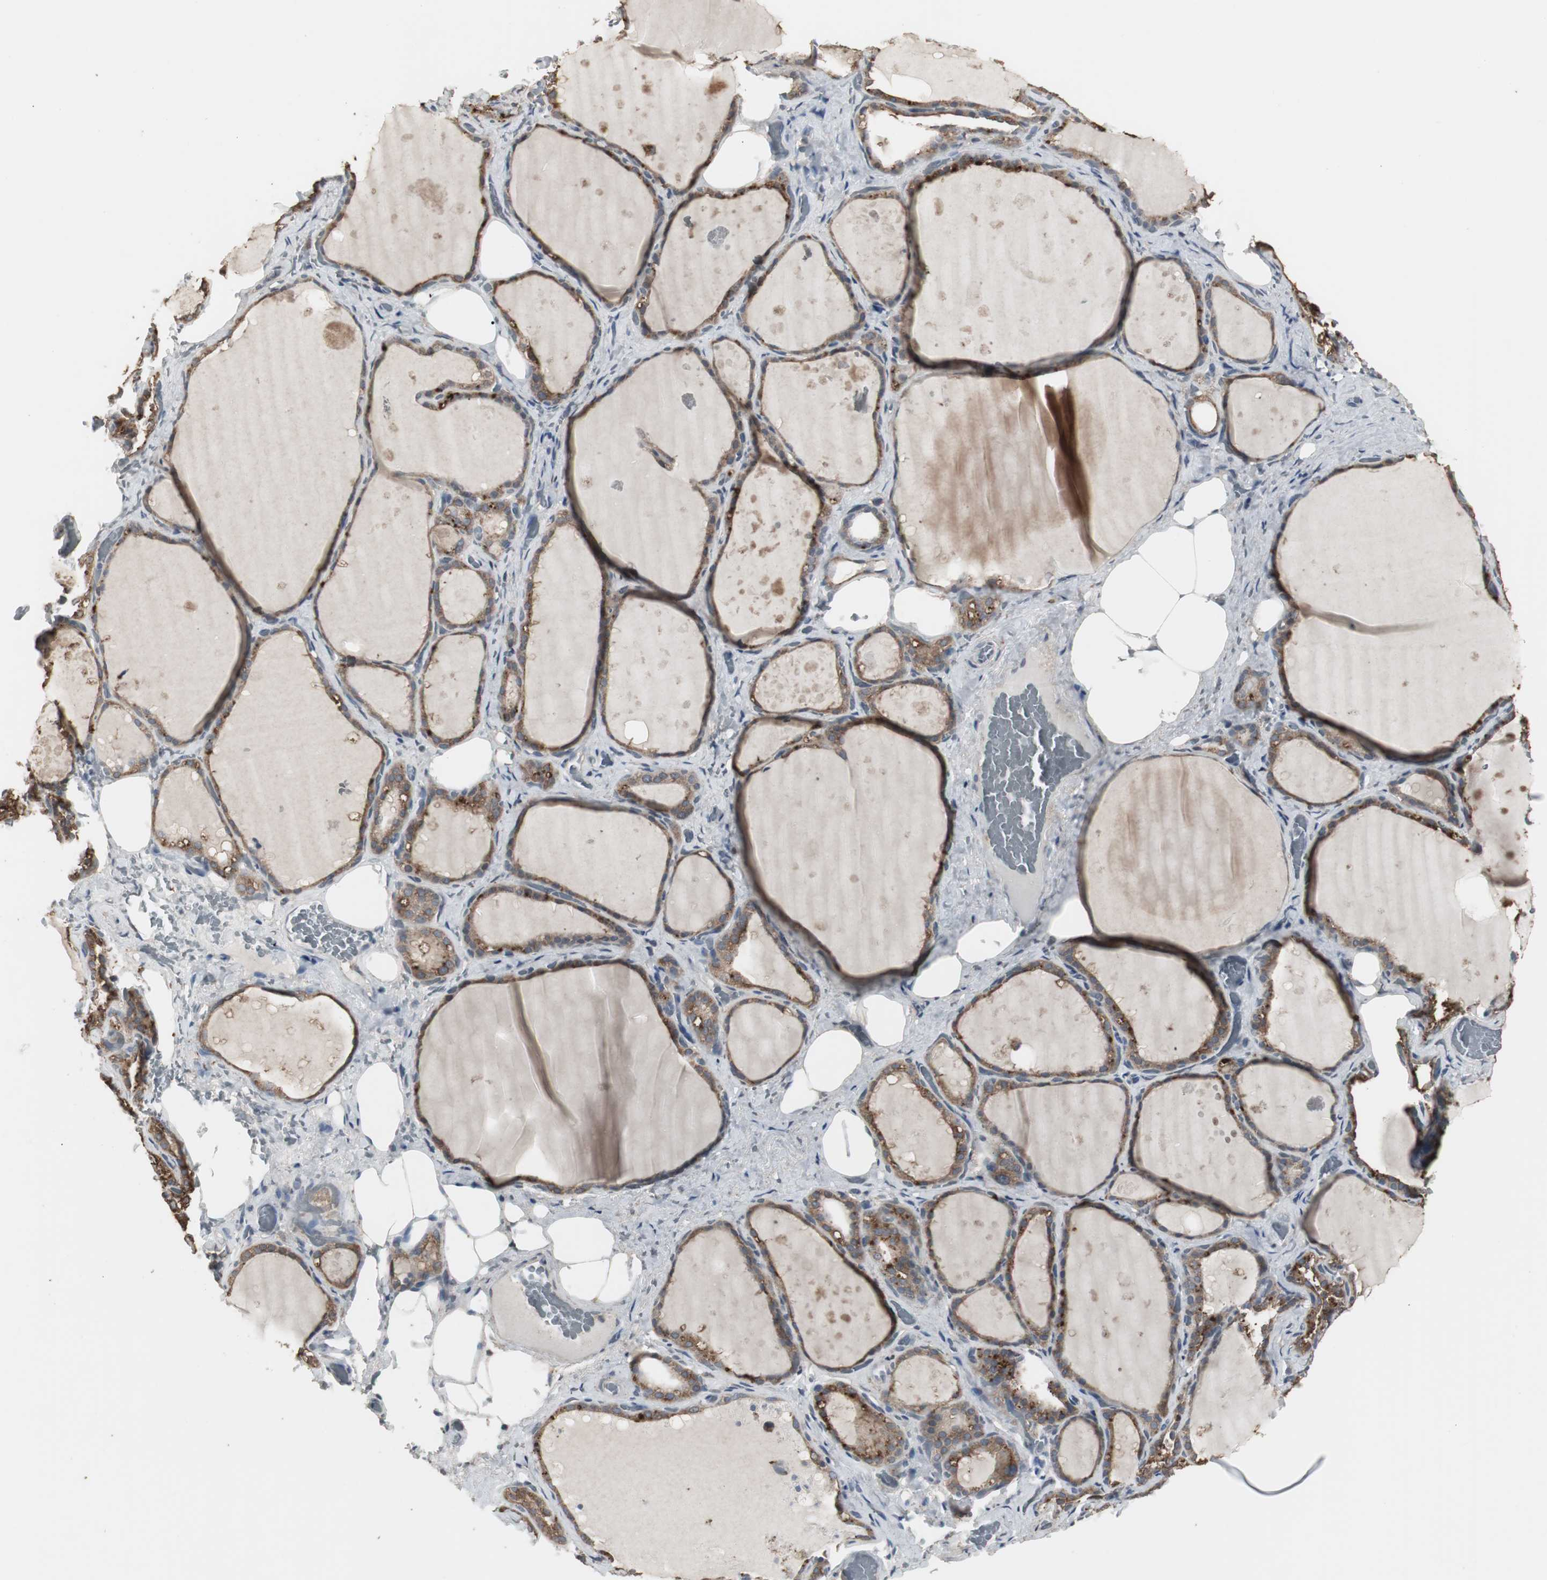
{"staining": {"intensity": "strong", "quantity": ">75%", "location": "cytoplasmic/membranous"}, "tissue": "thyroid gland", "cell_type": "Glandular cells", "image_type": "normal", "snomed": [{"axis": "morphology", "description": "Normal tissue, NOS"}, {"axis": "topography", "description": "Thyroid gland"}], "caption": "Immunohistochemistry image of normal thyroid gland: human thyroid gland stained using IHC shows high levels of strong protein expression localized specifically in the cytoplasmic/membranous of glandular cells, appearing as a cytoplasmic/membranous brown color.", "gene": "HPRT1", "patient": {"sex": "male", "age": 61}}